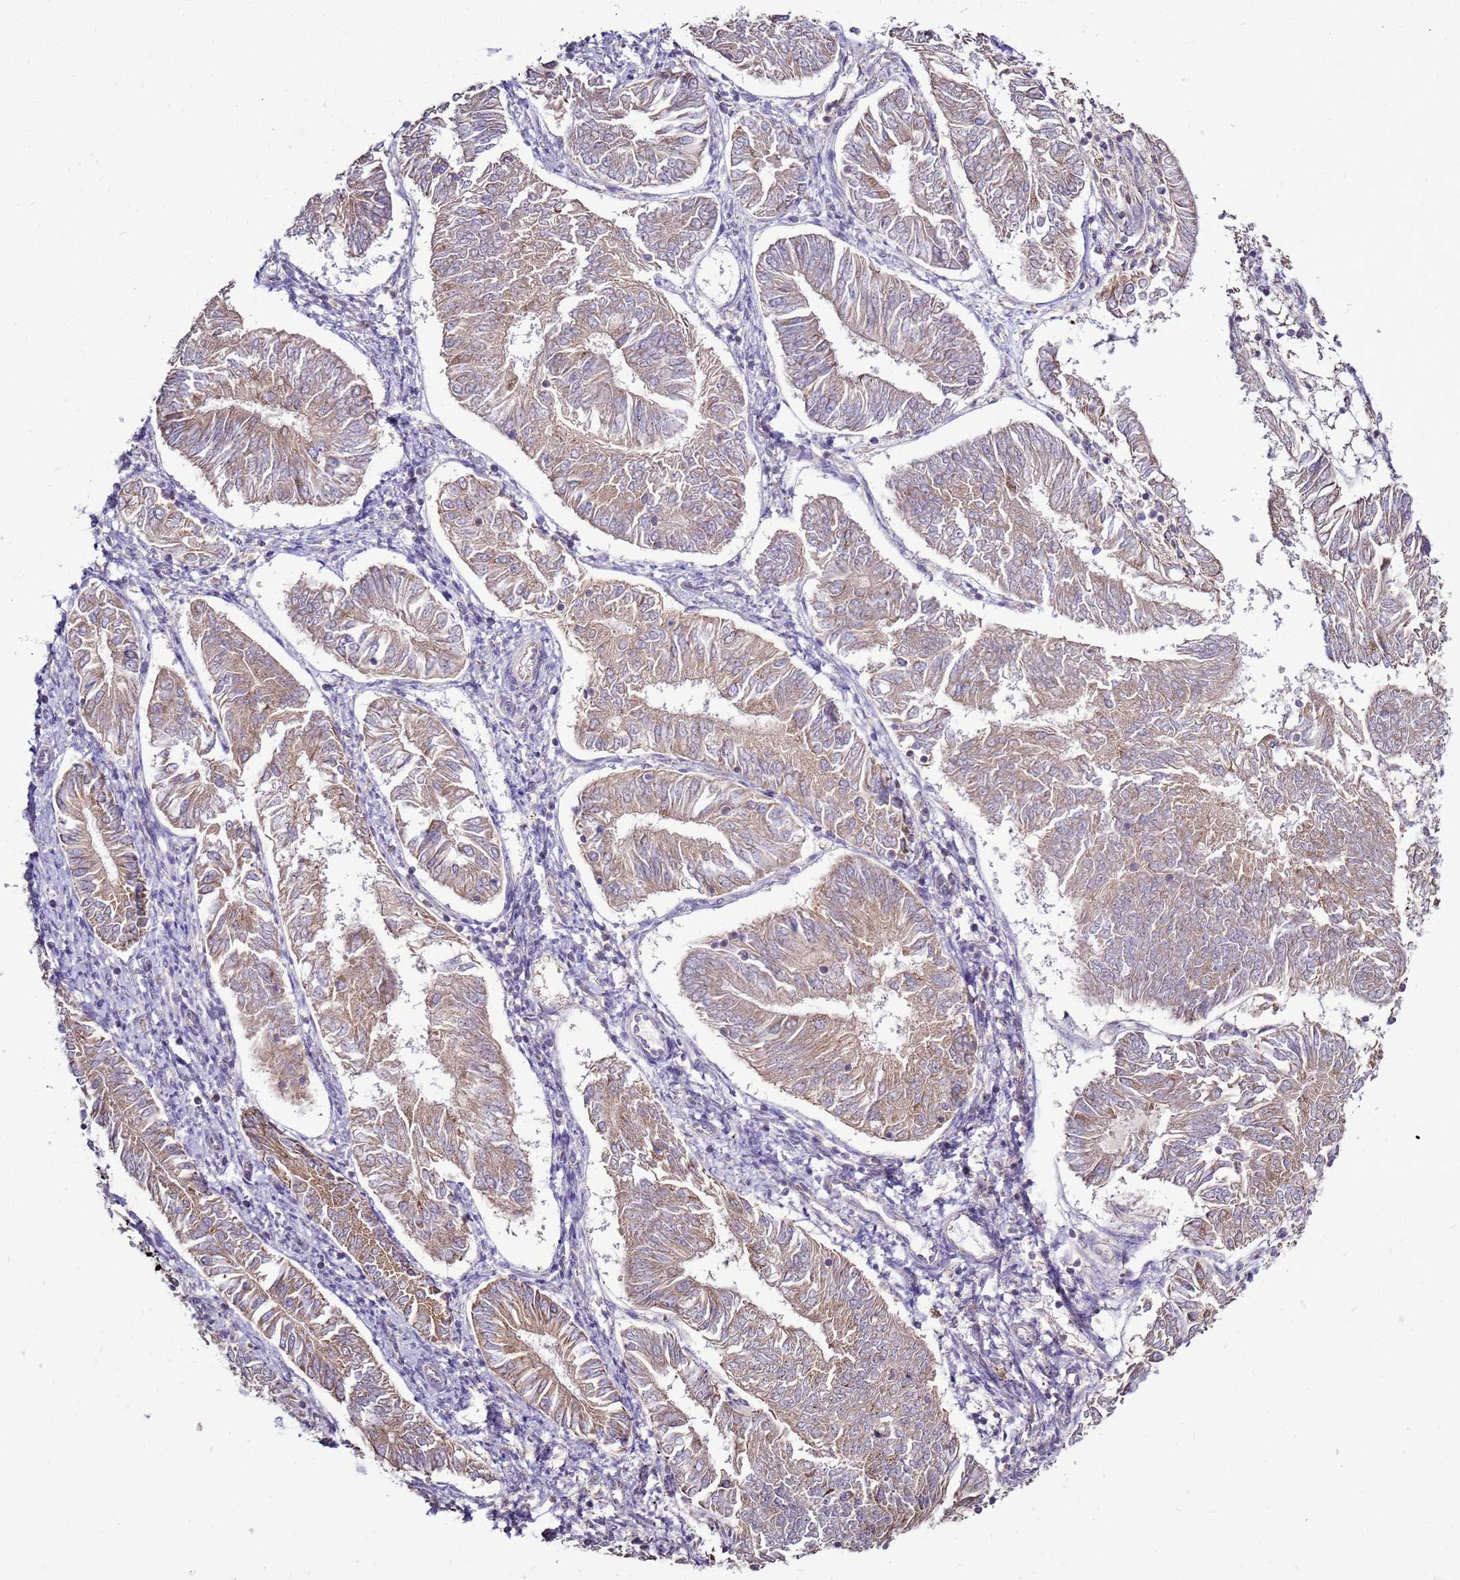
{"staining": {"intensity": "weak", "quantity": ">75%", "location": "cytoplasmic/membranous"}, "tissue": "endometrial cancer", "cell_type": "Tumor cells", "image_type": "cancer", "snomed": [{"axis": "morphology", "description": "Adenocarcinoma, NOS"}, {"axis": "topography", "description": "Endometrium"}], "caption": "Endometrial cancer stained with immunohistochemistry displays weak cytoplasmic/membranous expression in about >75% of tumor cells.", "gene": "TRAPPC4", "patient": {"sex": "female", "age": 58}}